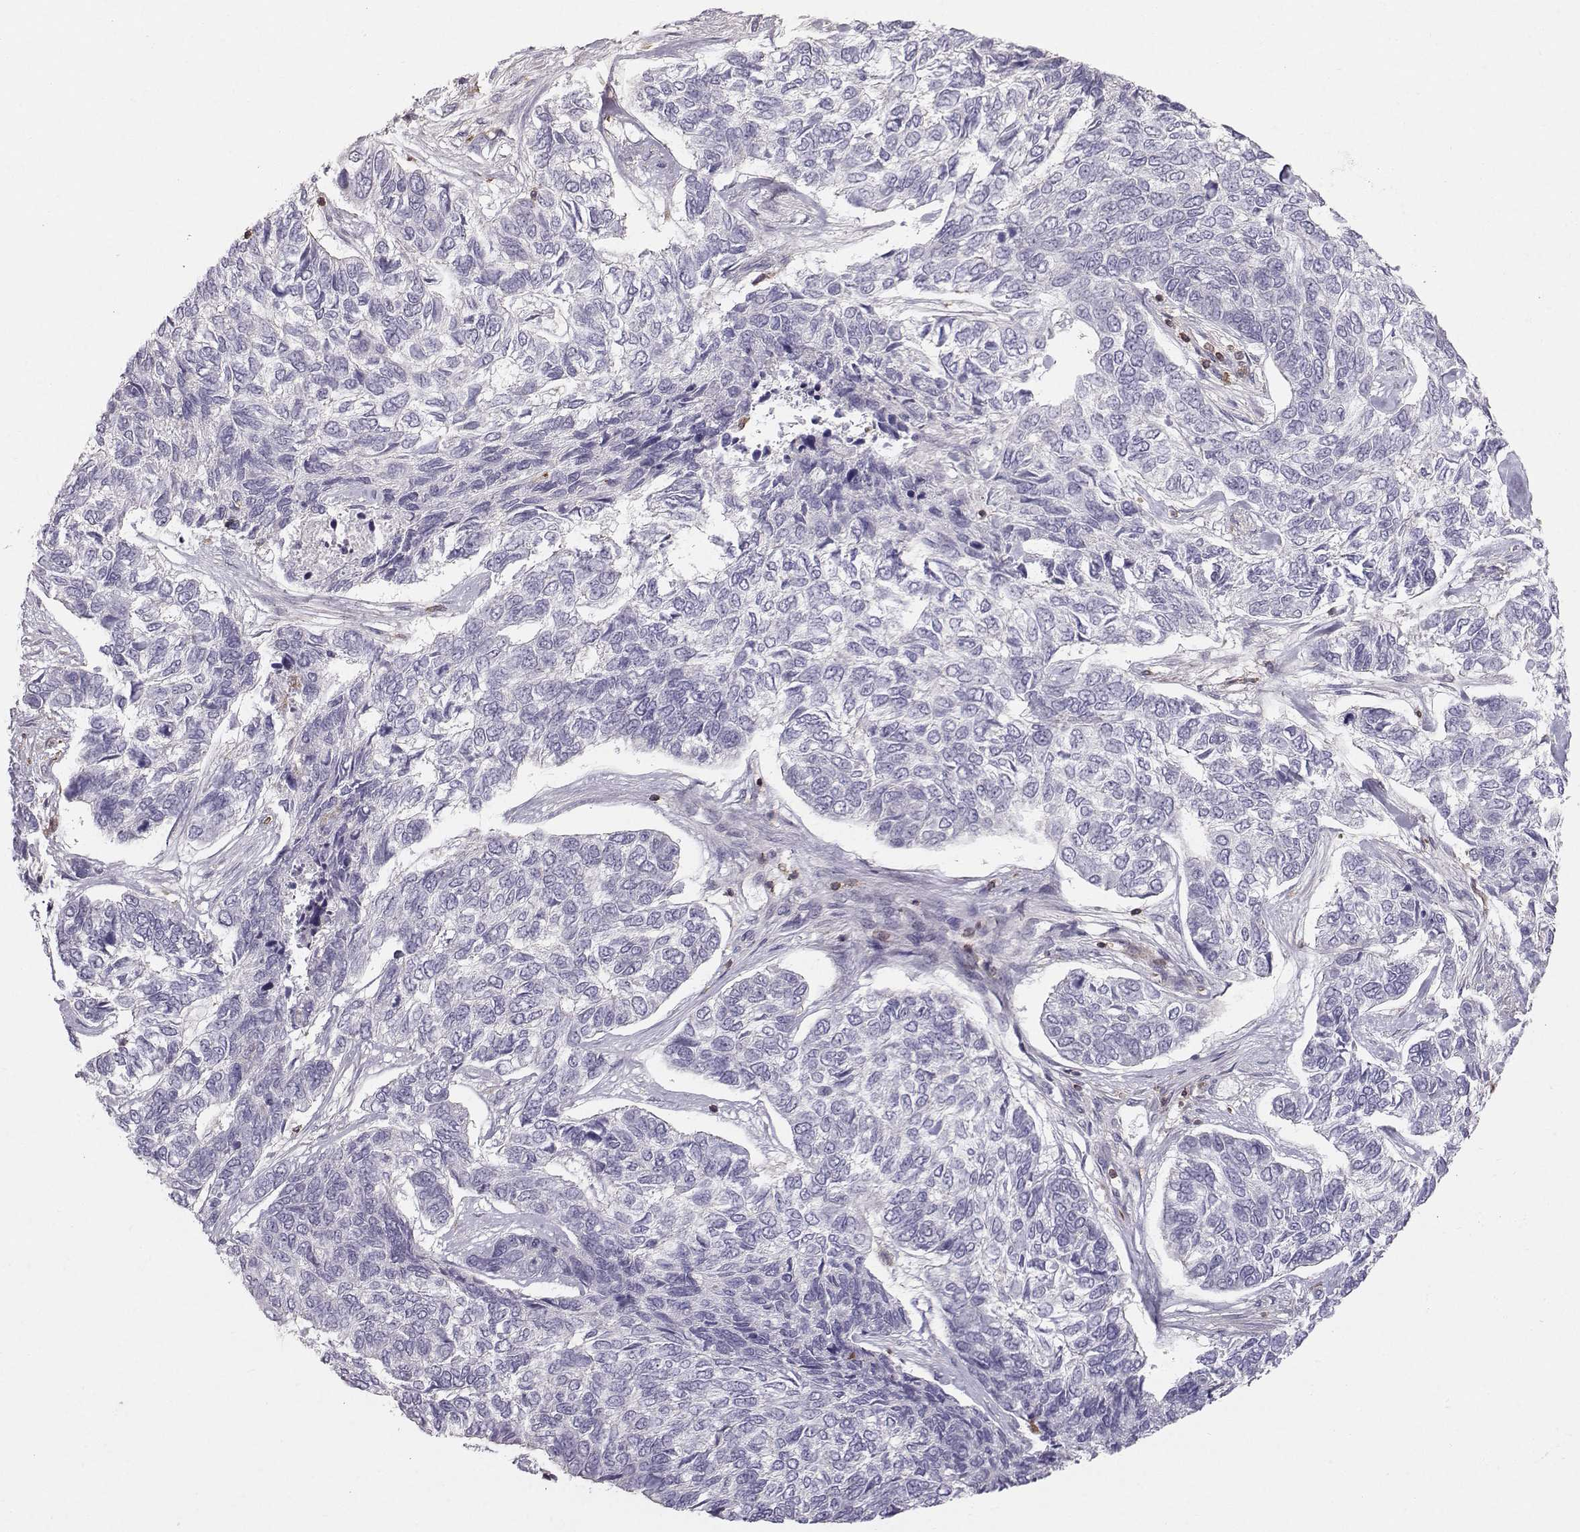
{"staining": {"intensity": "negative", "quantity": "none", "location": "none"}, "tissue": "skin cancer", "cell_type": "Tumor cells", "image_type": "cancer", "snomed": [{"axis": "morphology", "description": "Basal cell carcinoma"}, {"axis": "topography", "description": "Skin"}], "caption": "Image shows no protein positivity in tumor cells of basal cell carcinoma (skin) tissue.", "gene": "ZBTB32", "patient": {"sex": "female", "age": 65}}